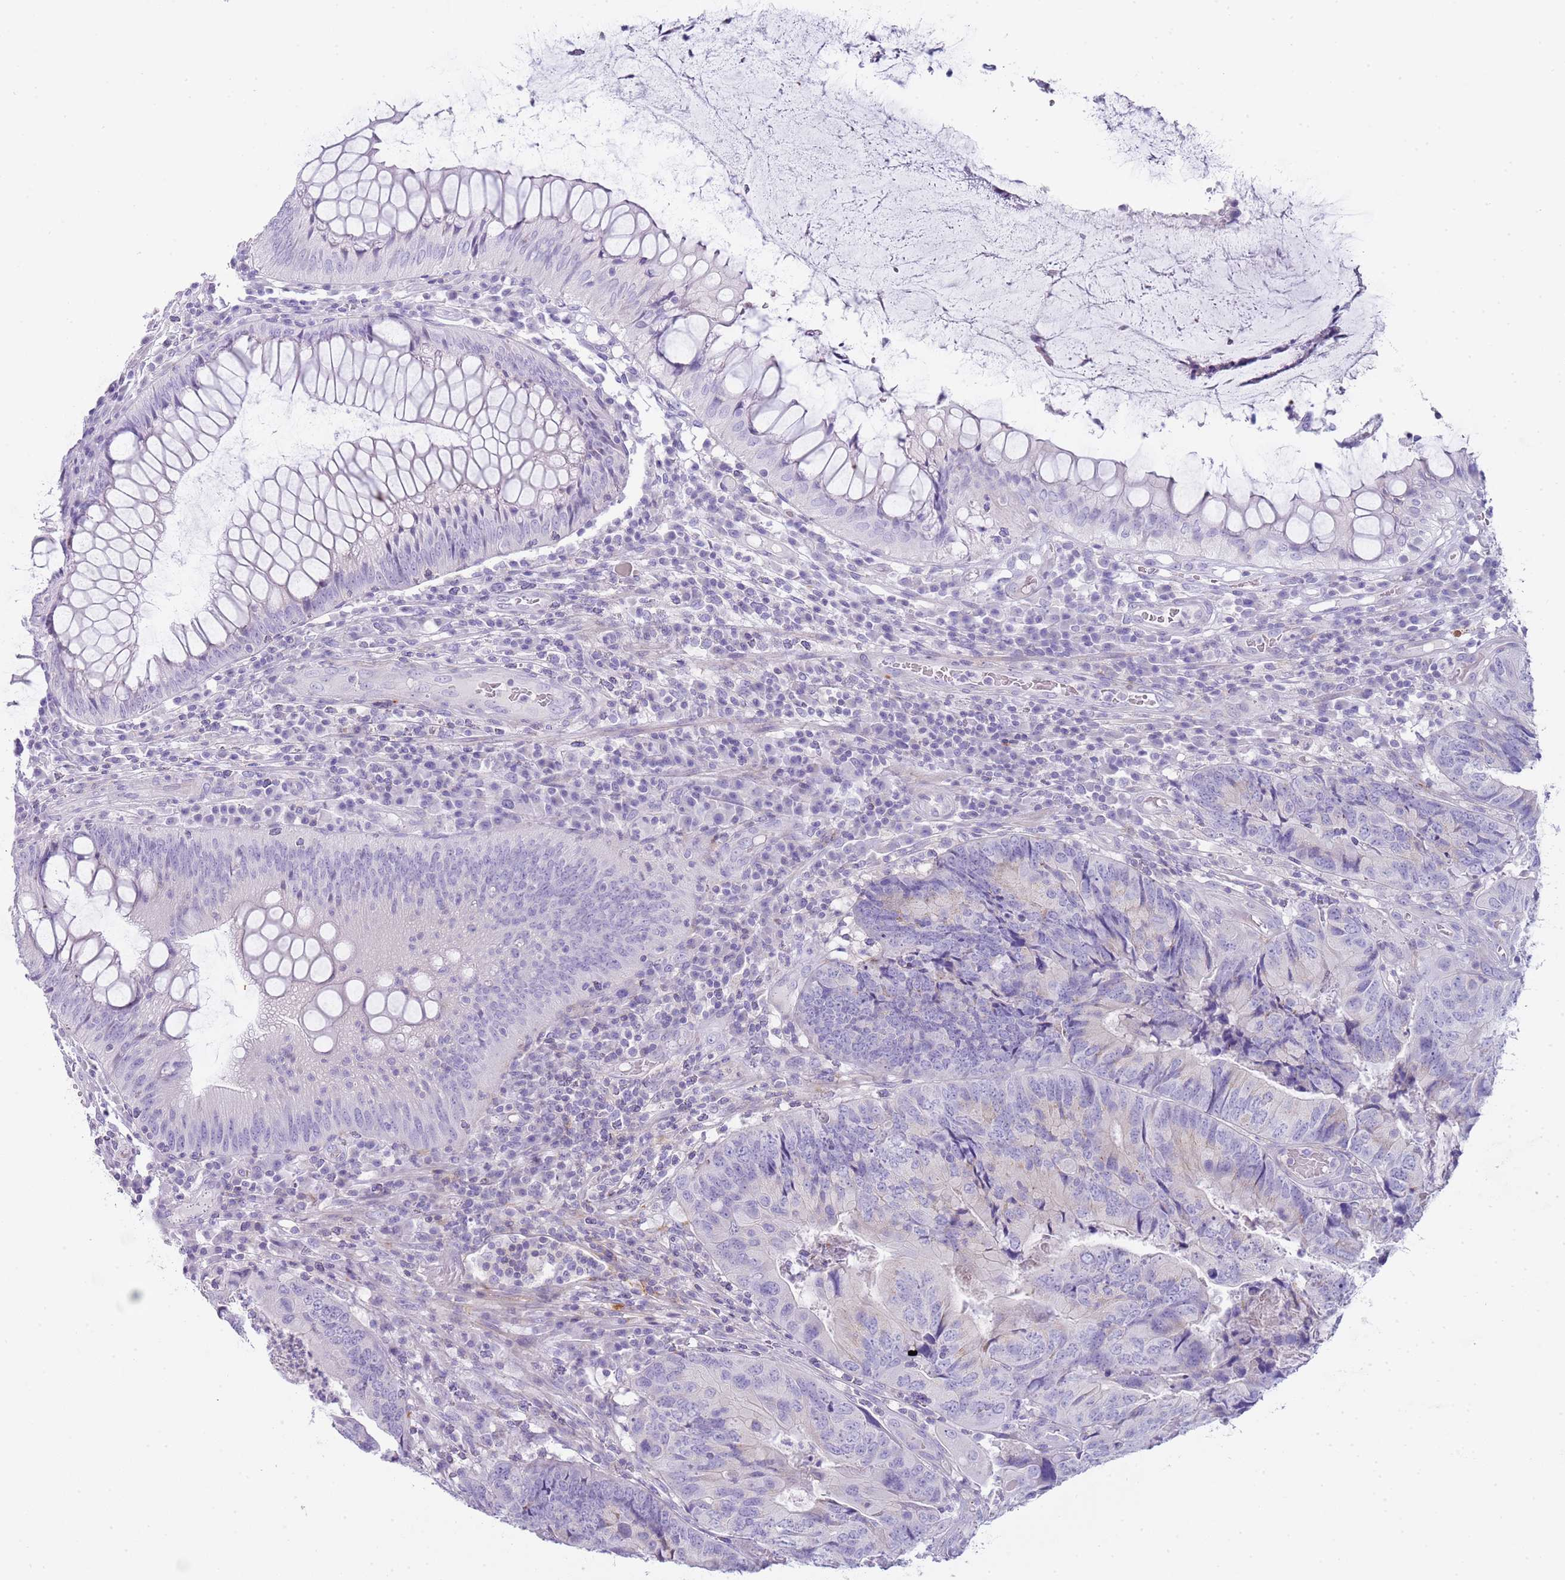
{"staining": {"intensity": "negative", "quantity": "none", "location": "none"}, "tissue": "colorectal cancer", "cell_type": "Tumor cells", "image_type": "cancer", "snomed": [{"axis": "morphology", "description": "Adenocarcinoma, NOS"}, {"axis": "topography", "description": "Colon"}], "caption": "High magnification brightfield microscopy of colorectal cancer (adenocarcinoma) stained with DAB (brown) and counterstained with hematoxylin (blue): tumor cells show no significant expression.", "gene": "NBPF20", "patient": {"sex": "female", "age": 67}}